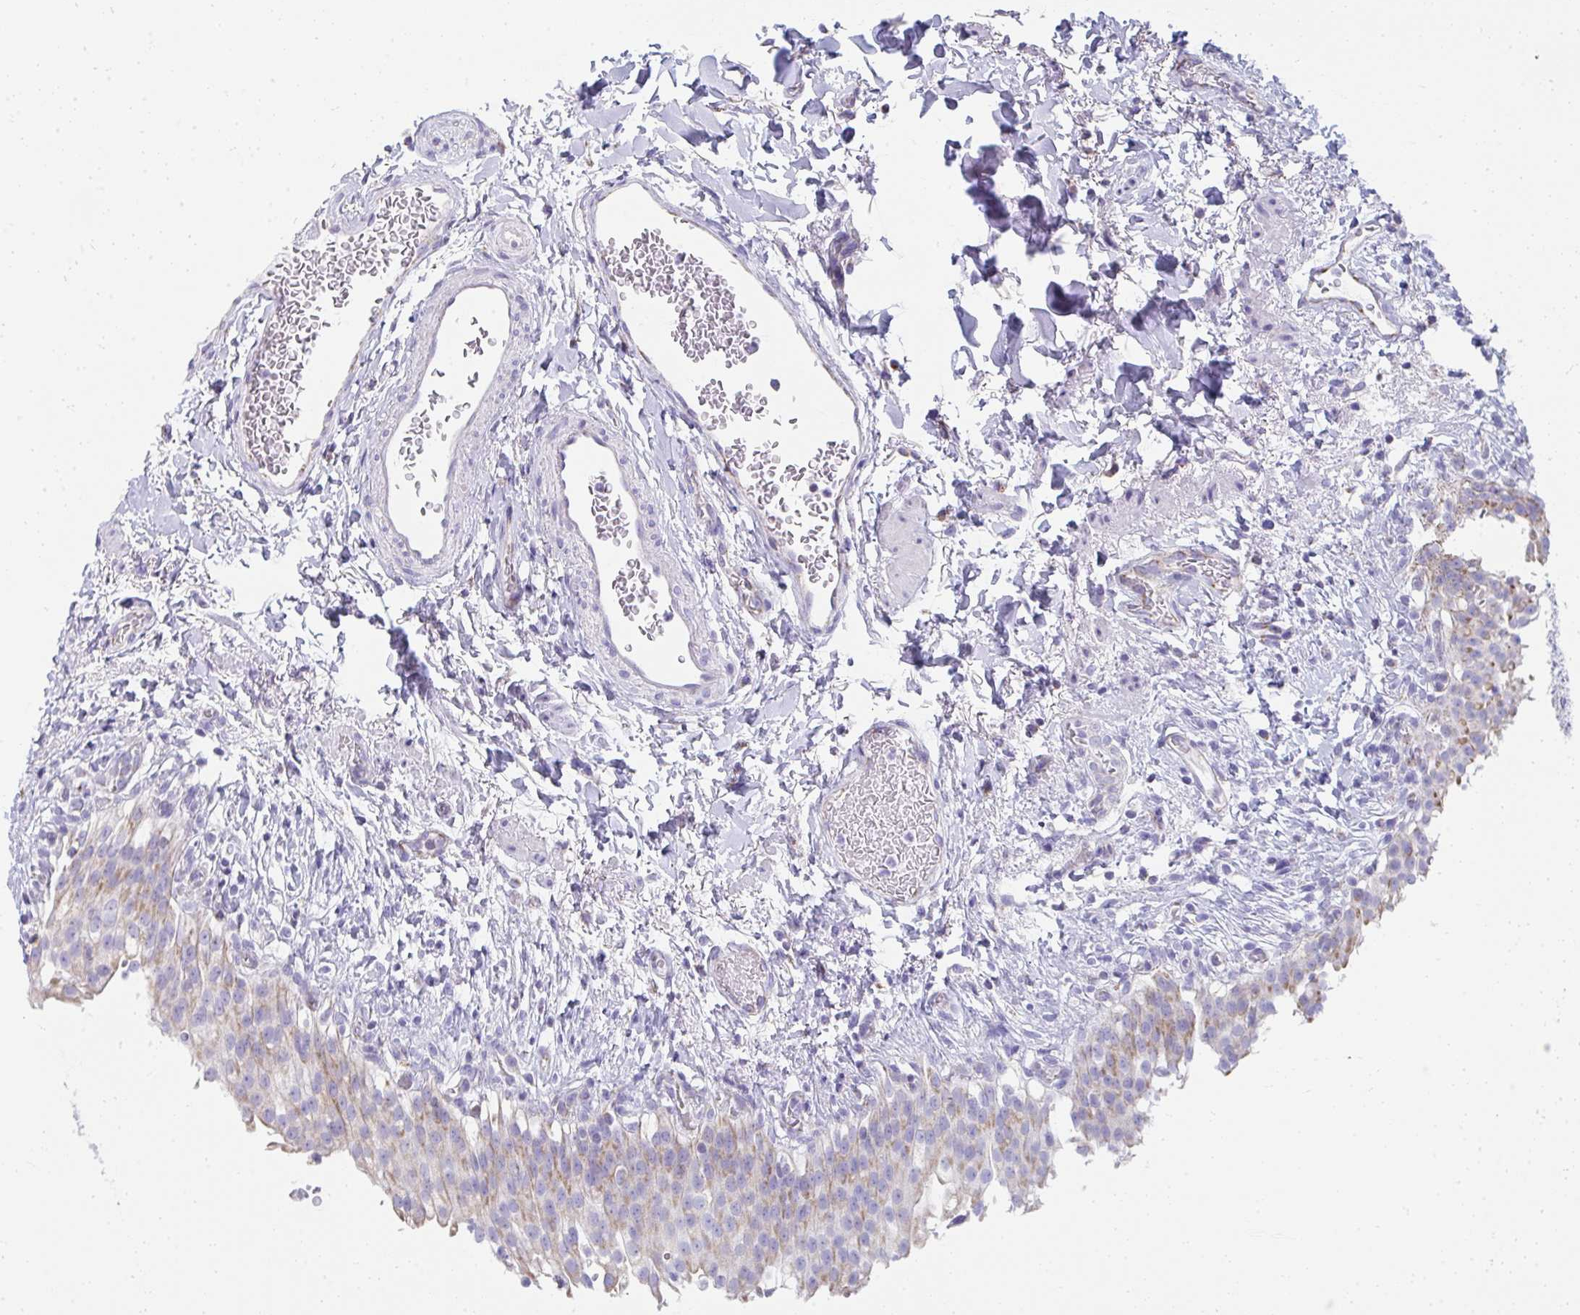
{"staining": {"intensity": "weak", "quantity": "25%-75%", "location": "cytoplasmic/membranous"}, "tissue": "urinary bladder", "cell_type": "Urothelial cells", "image_type": "normal", "snomed": [{"axis": "morphology", "description": "Normal tissue, NOS"}, {"axis": "topography", "description": "Urinary bladder"}, {"axis": "topography", "description": "Peripheral nerve tissue"}], "caption": "A high-resolution micrograph shows immunohistochemistry (IHC) staining of normal urinary bladder, which shows weak cytoplasmic/membranous staining in about 25%-75% of urothelial cells. The staining was performed using DAB to visualize the protein expression in brown, while the nuclei were stained in blue with hematoxylin (Magnification: 20x).", "gene": "SLC6A1", "patient": {"sex": "female", "age": 60}}